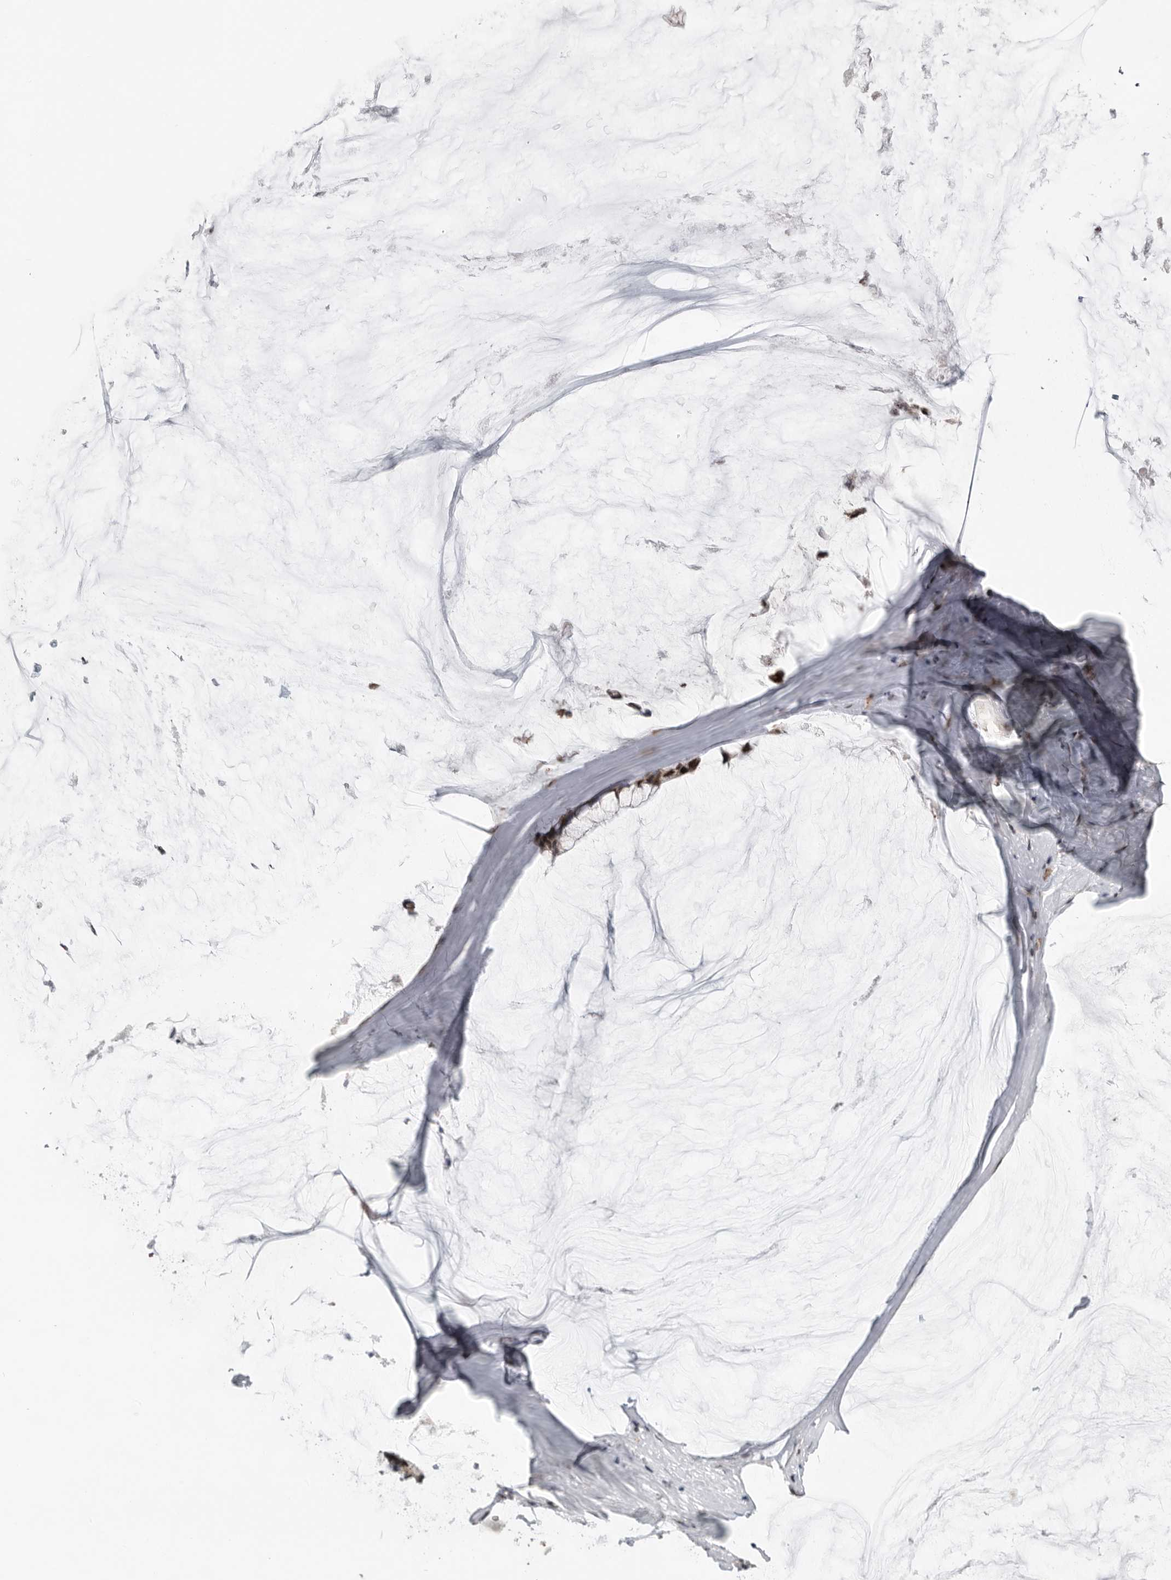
{"staining": {"intensity": "moderate", "quantity": ">75%", "location": "nuclear"}, "tissue": "ovarian cancer", "cell_type": "Tumor cells", "image_type": "cancer", "snomed": [{"axis": "morphology", "description": "Cystadenocarcinoma, mucinous, NOS"}, {"axis": "topography", "description": "Ovary"}], "caption": "A photomicrograph of human ovarian cancer stained for a protein shows moderate nuclear brown staining in tumor cells.", "gene": "PCMTD1", "patient": {"sex": "female", "age": 39}}